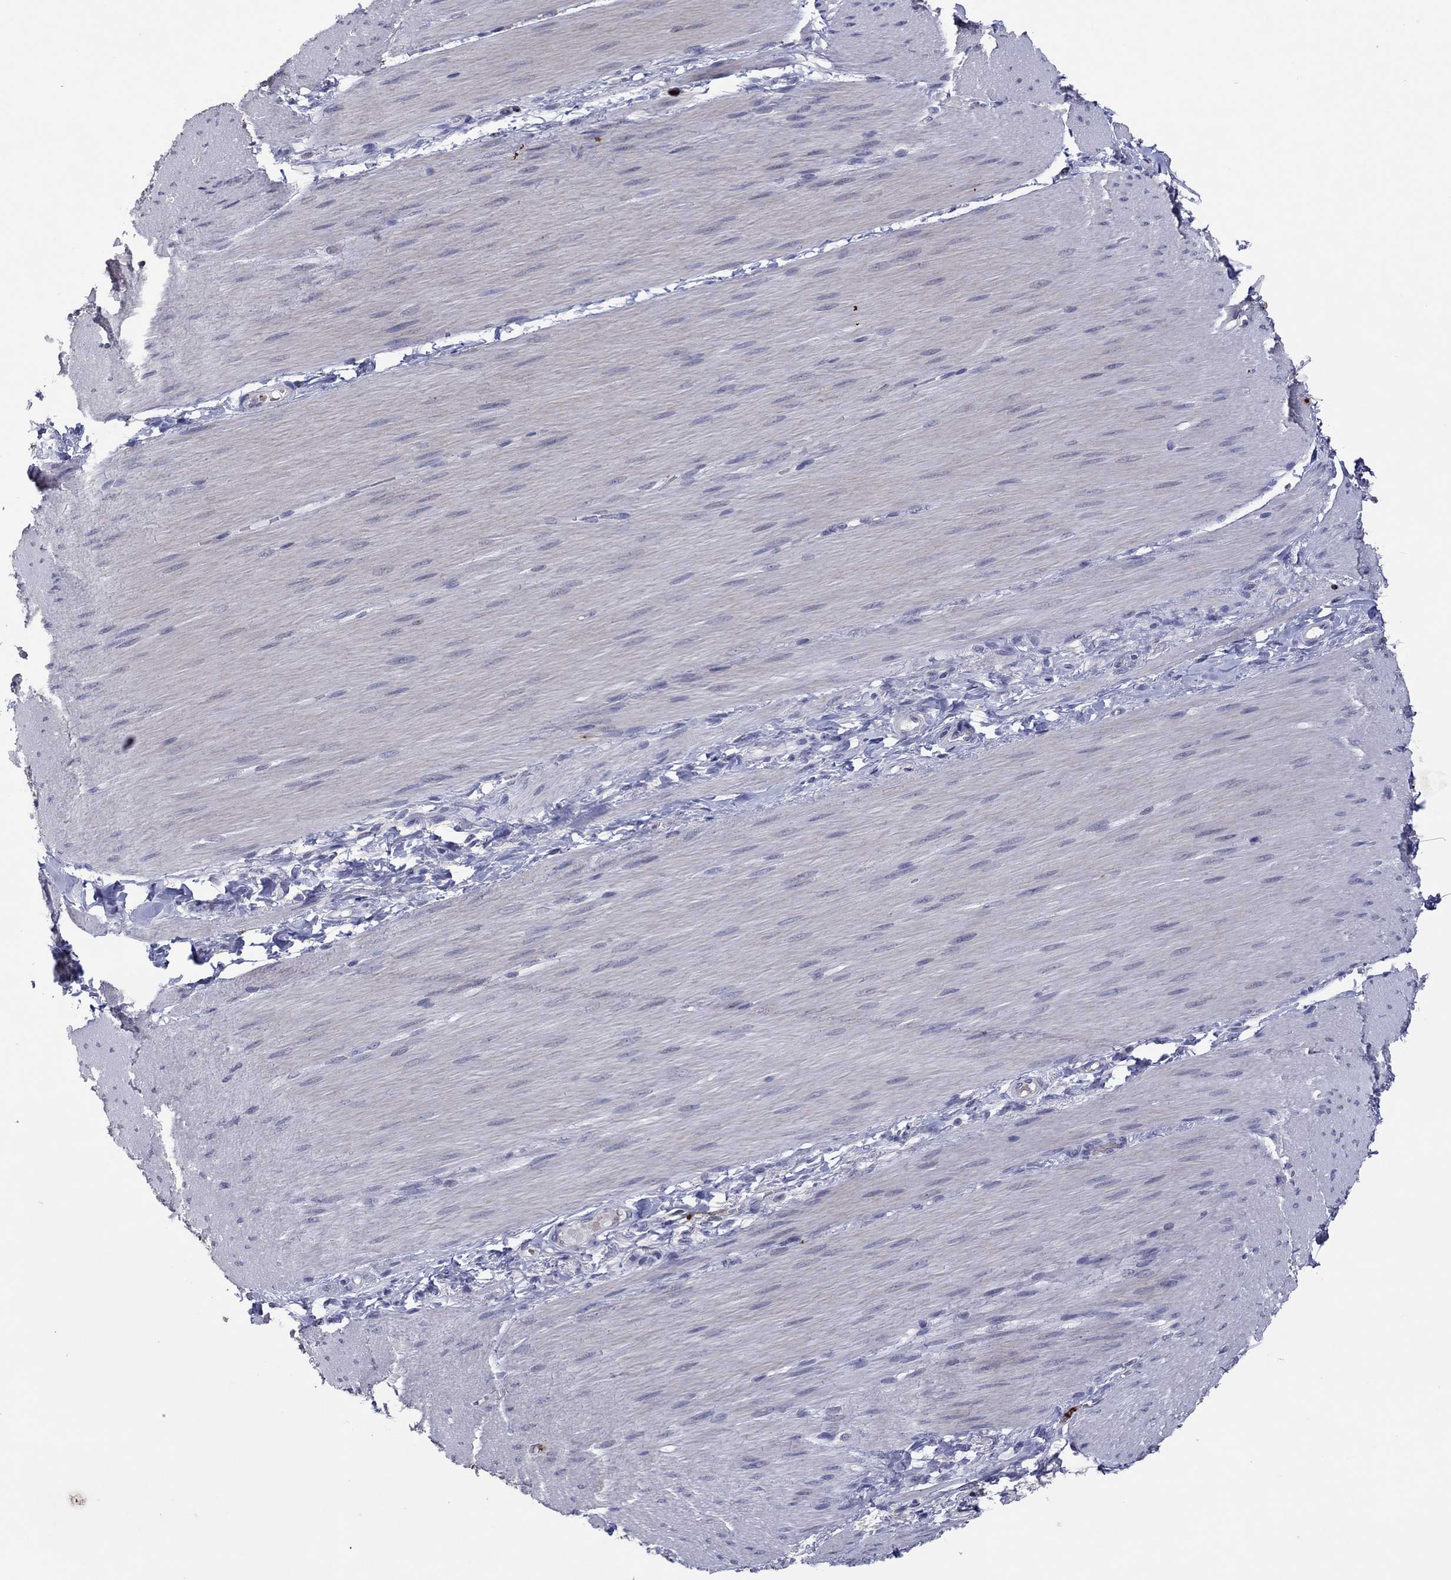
{"staining": {"intensity": "negative", "quantity": "none", "location": "none"}, "tissue": "adipose tissue", "cell_type": "Adipocytes", "image_type": "normal", "snomed": [{"axis": "morphology", "description": "Normal tissue, NOS"}, {"axis": "topography", "description": "Smooth muscle"}, {"axis": "topography", "description": "Duodenum"}, {"axis": "topography", "description": "Peripheral nerve tissue"}], "caption": "The histopathology image shows no staining of adipocytes in normal adipose tissue. (Immunohistochemistry (ihc), brightfield microscopy, high magnification).", "gene": "CCL5", "patient": {"sex": "female", "age": 61}}